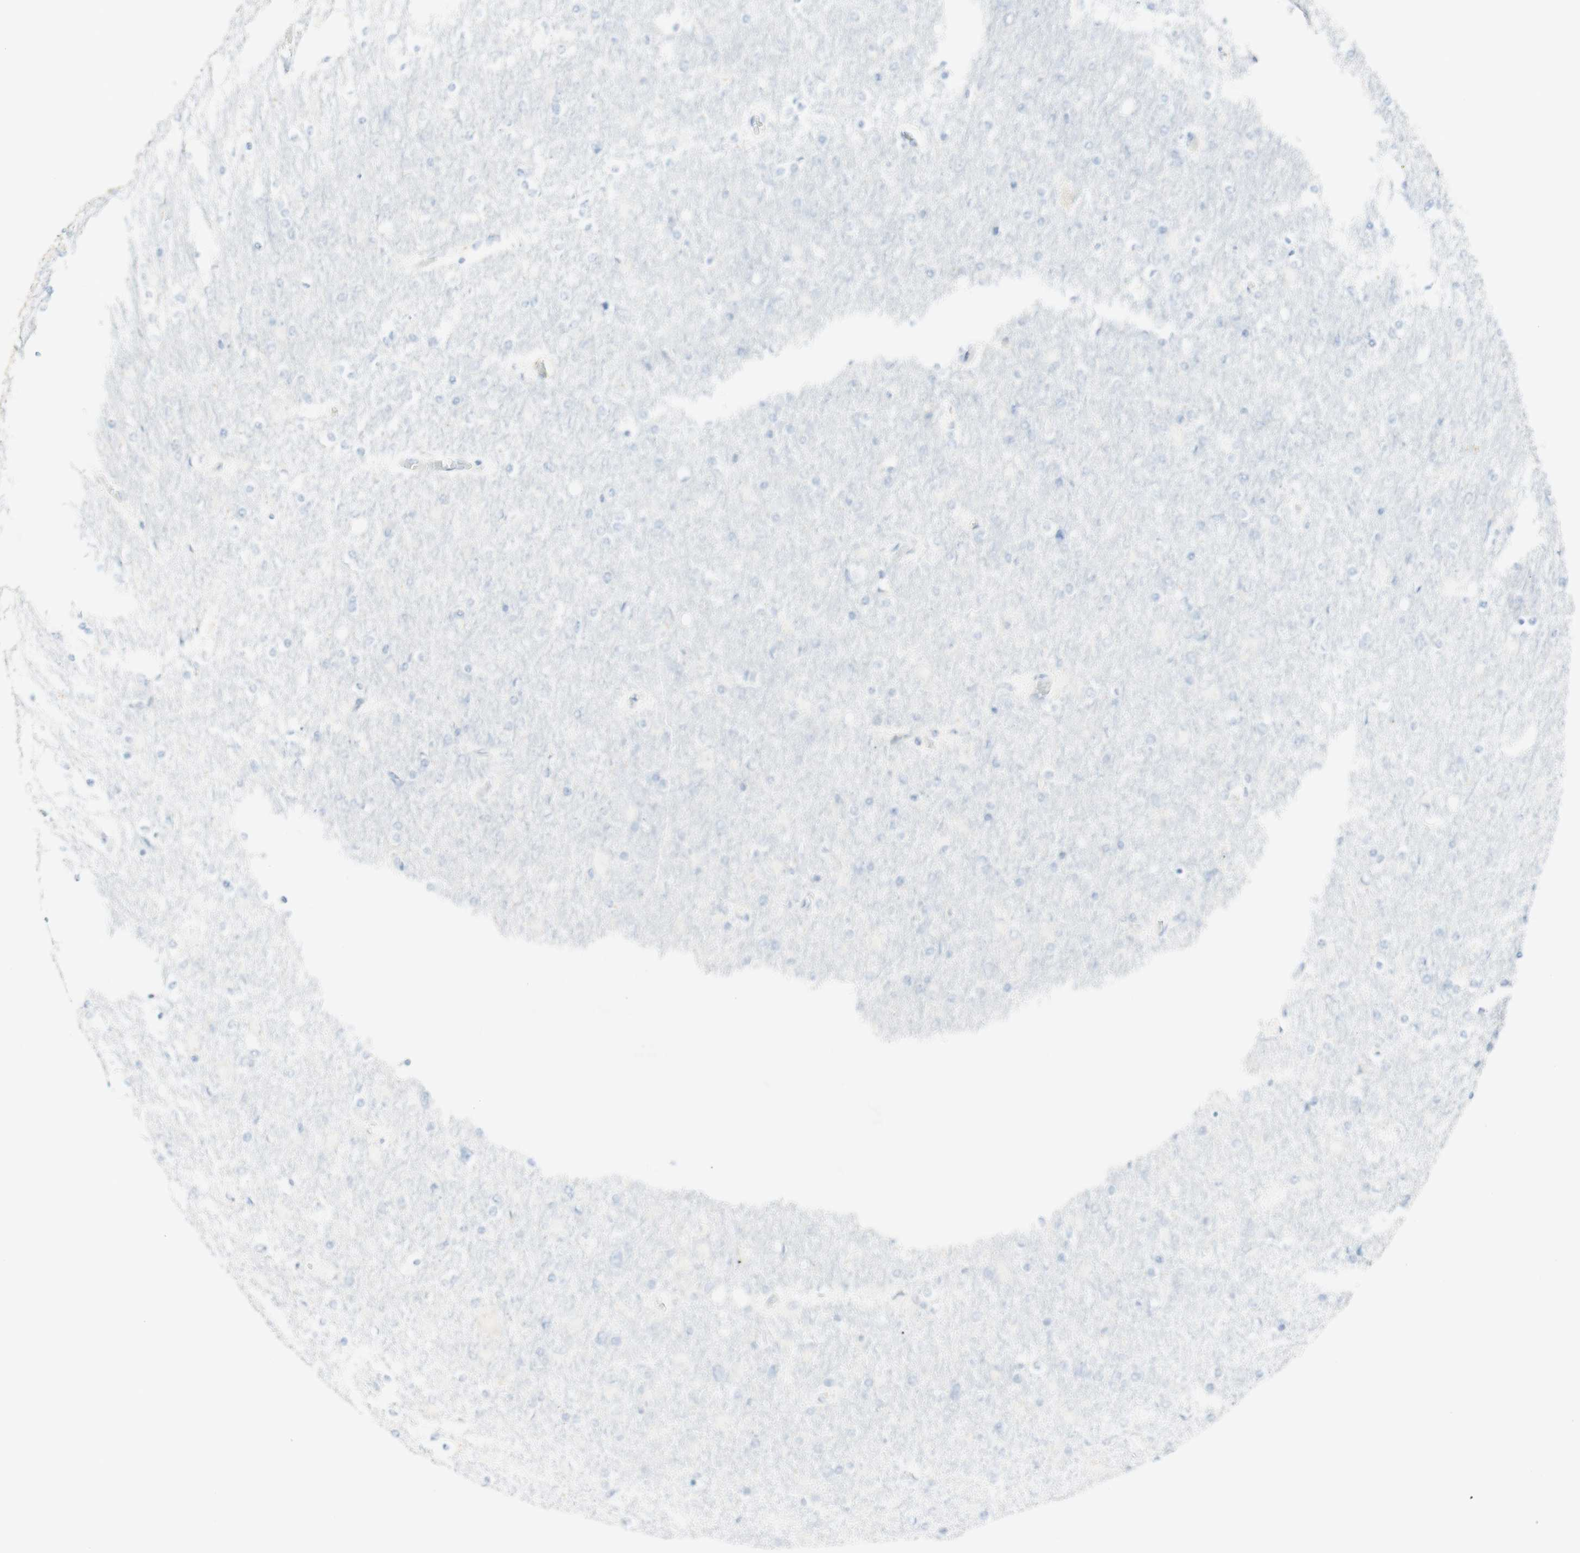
{"staining": {"intensity": "negative", "quantity": "none", "location": "none"}, "tissue": "glioma", "cell_type": "Tumor cells", "image_type": "cancer", "snomed": [{"axis": "morphology", "description": "Glioma, malignant, High grade"}, {"axis": "topography", "description": "Cerebral cortex"}], "caption": "An immunohistochemistry photomicrograph of malignant glioma (high-grade) is shown. There is no staining in tumor cells of malignant glioma (high-grade).", "gene": "ART3", "patient": {"sex": "female", "age": 36}}